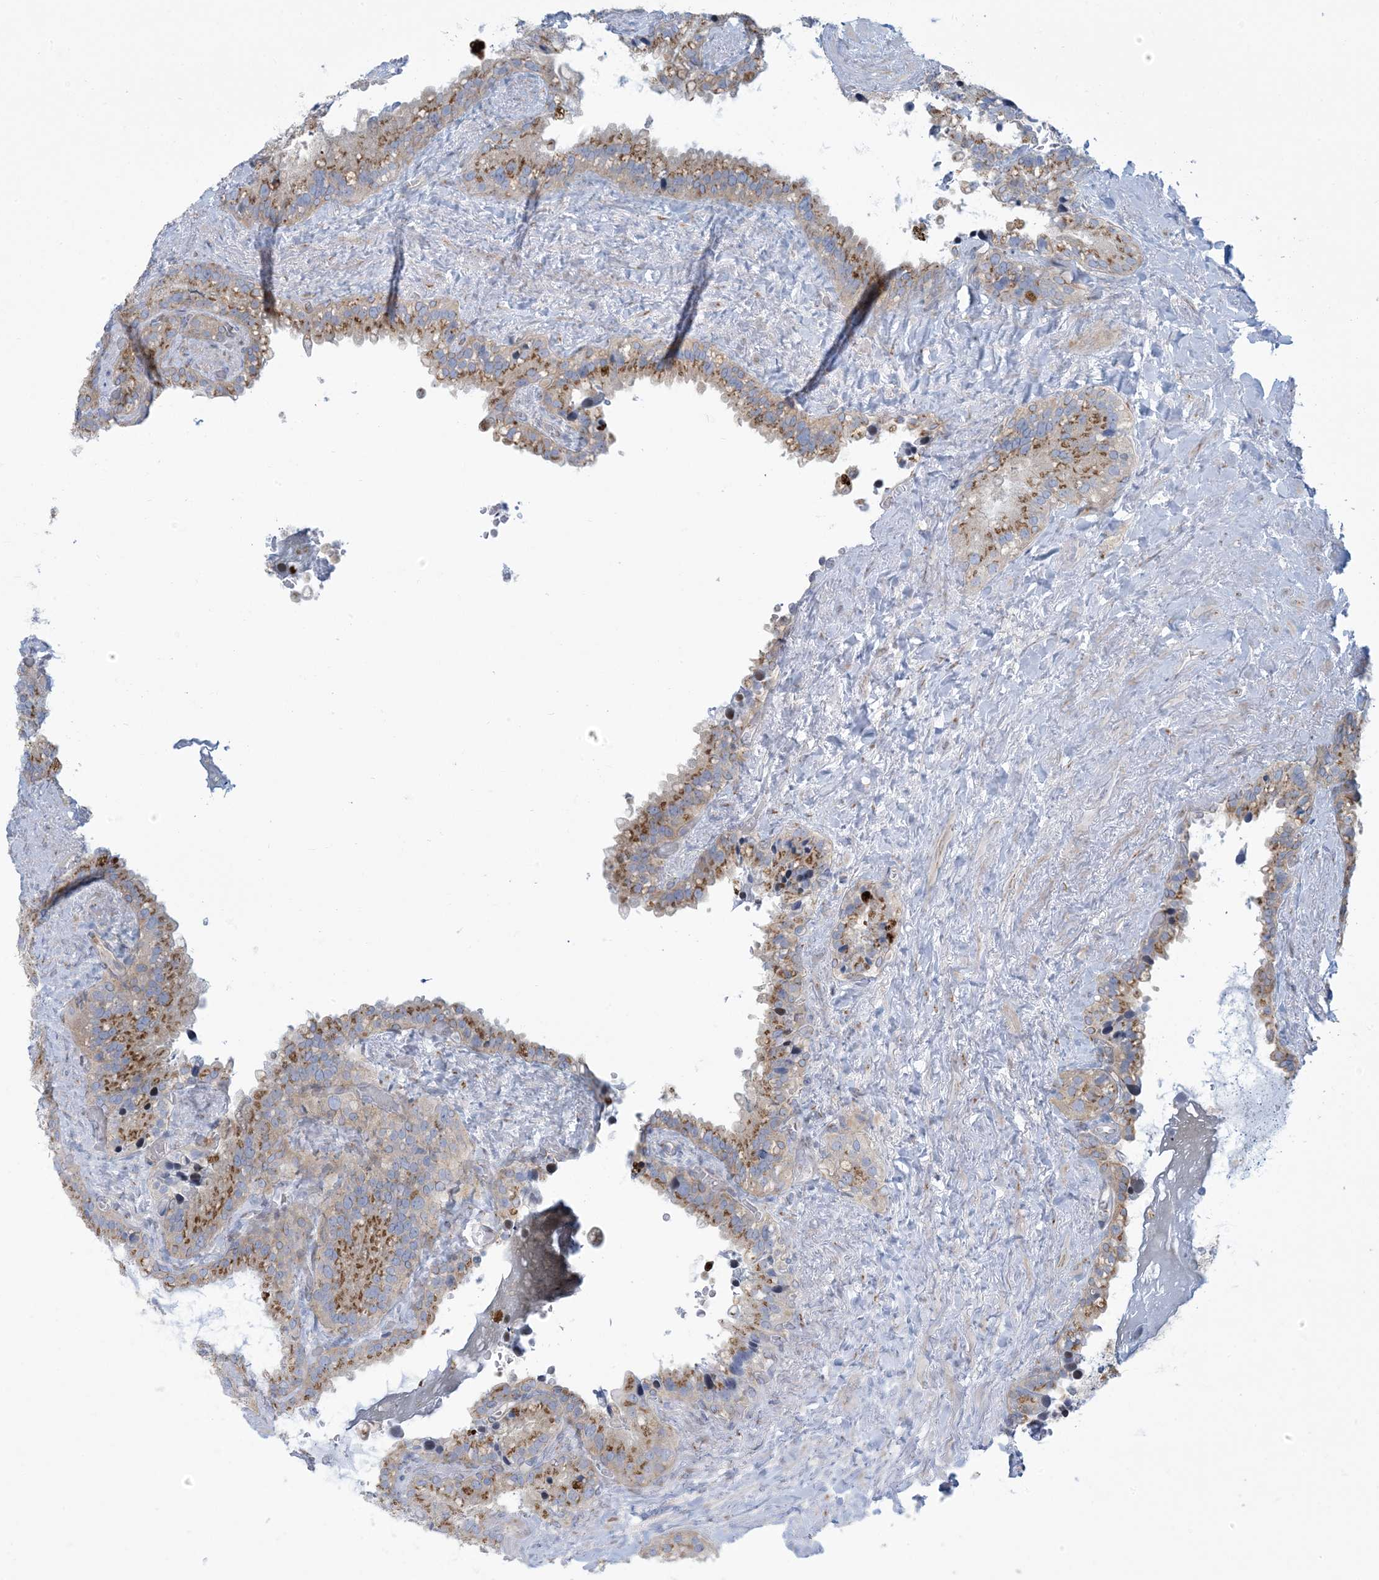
{"staining": {"intensity": "moderate", "quantity": ">75%", "location": "cytoplasmic/membranous"}, "tissue": "seminal vesicle", "cell_type": "Glandular cells", "image_type": "normal", "snomed": [{"axis": "morphology", "description": "Normal tissue, NOS"}, {"axis": "topography", "description": "Prostate"}, {"axis": "topography", "description": "Seminal veicle"}], "caption": "Moderate cytoplasmic/membranous expression is identified in approximately >75% of glandular cells in benign seminal vesicle. (Stains: DAB in brown, nuclei in blue, Microscopy: brightfield microscopy at high magnification).", "gene": "AFTPH", "patient": {"sex": "male", "age": 68}}